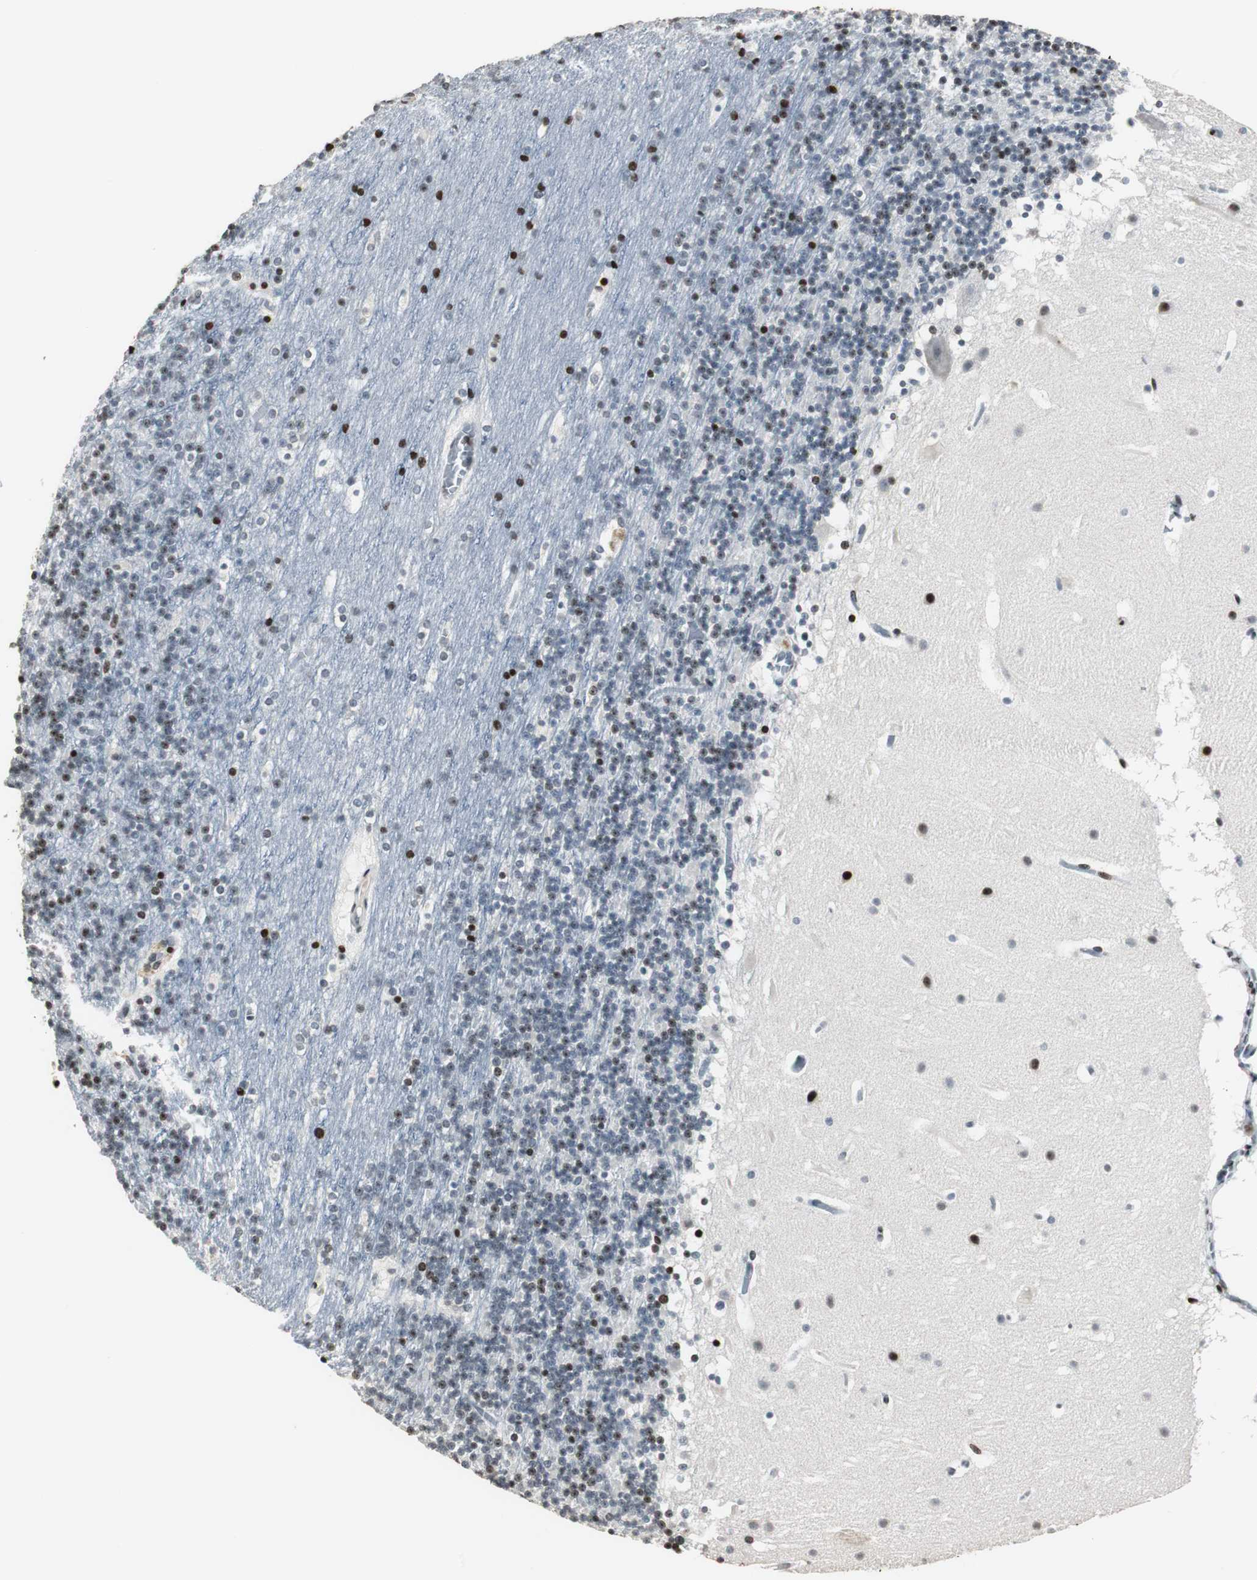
{"staining": {"intensity": "strong", "quantity": "25%-75%", "location": "nuclear"}, "tissue": "cerebellum", "cell_type": "Cells in granular layer", "image_type": "normal", "snomed": [{"axis": "morphology", "description": "Normal tissue, NOS"}, {"axis": "topography", "description": "Cerebellum"}], "caption": "This photomicrograph exhibits immunohistochemistry staining of benign human cerebellum, with high strong nuclear positivity in approximately 25%-75% of cells in granular layer.", "gene": "PAXIP1", "patient": {"sex": "male", "age": 45}}